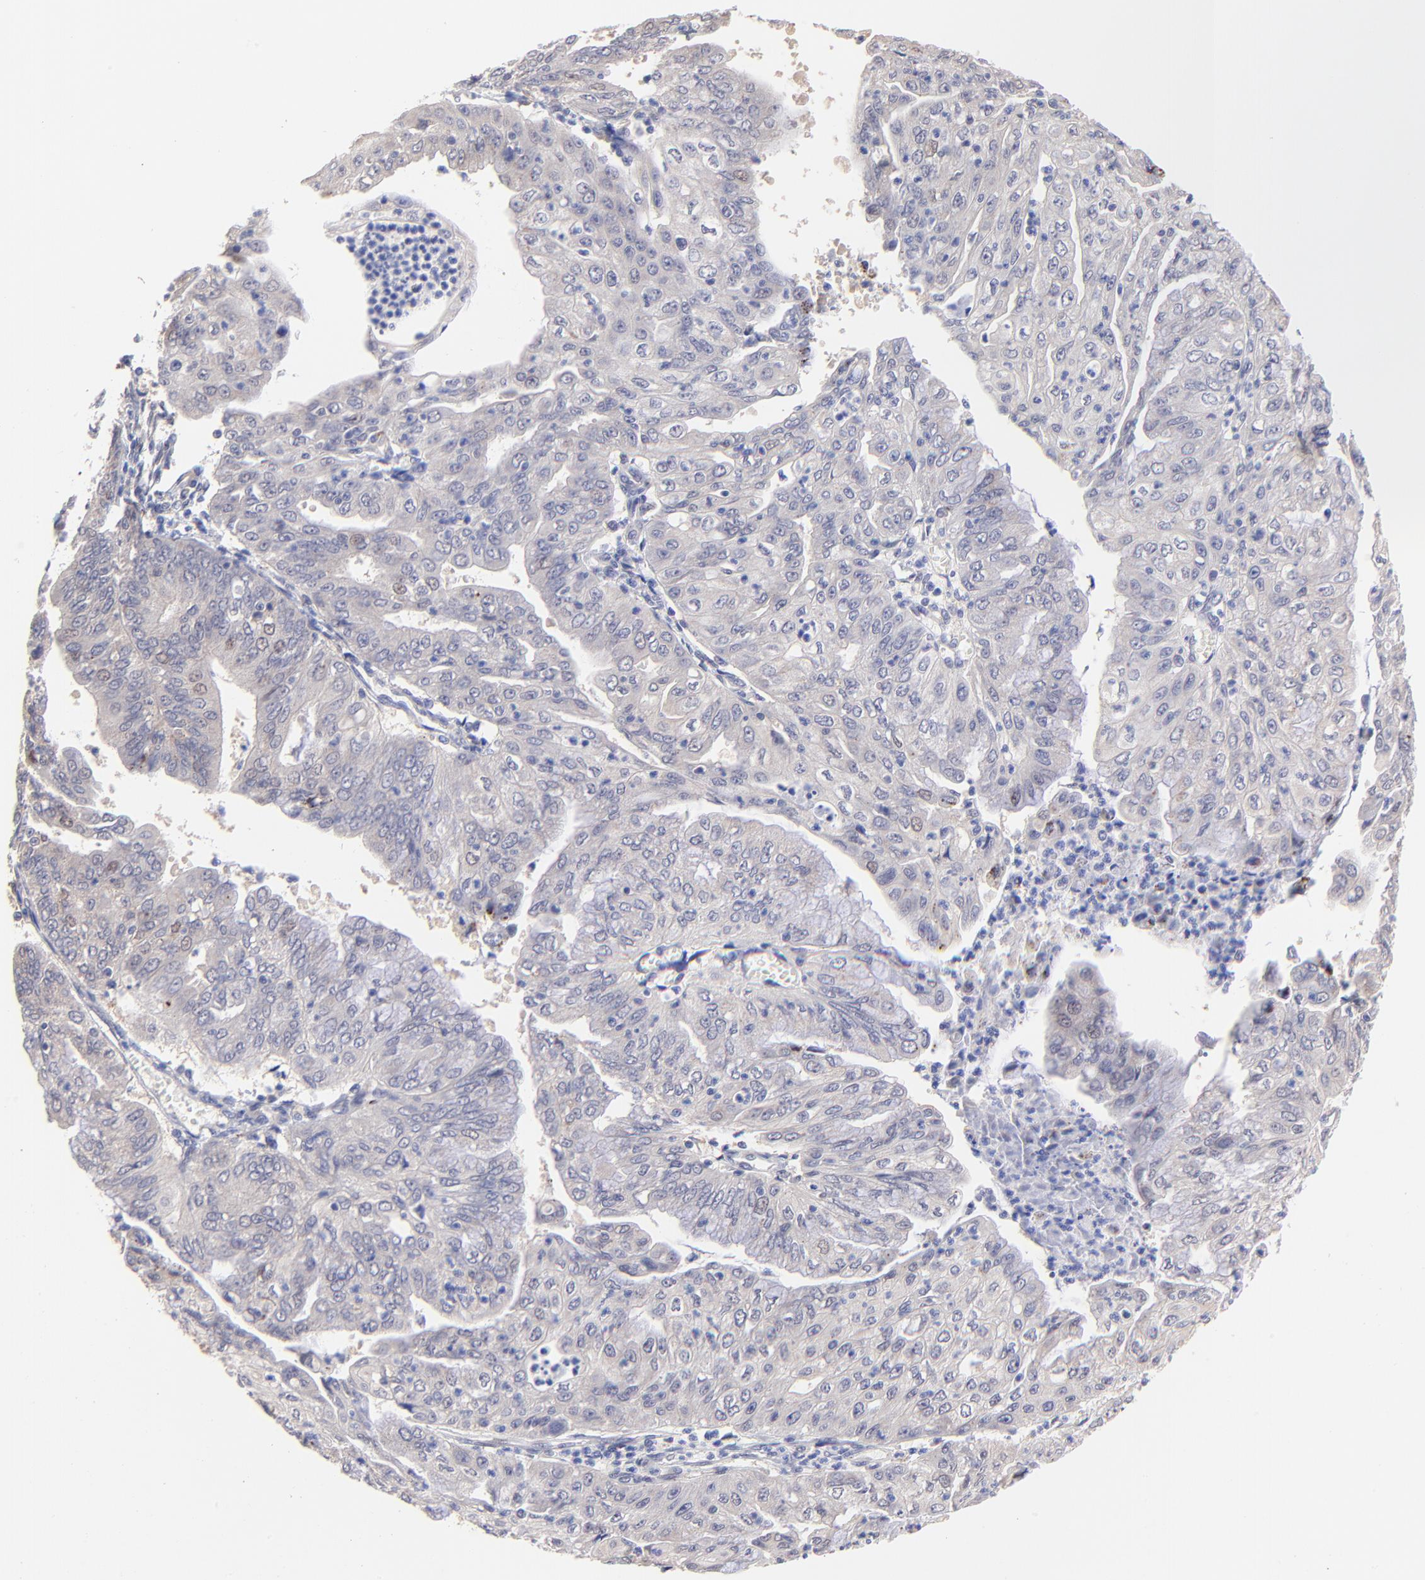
{"staining": {"intensity": "negative", "quantity": "none", "location": "none"}, "tissue": "endometrial cancer", "cell_type": "Tumor cells", "image_type": "cancer", "snomed": [{"axis": "morphology", "description": "Adenocarcinoma, NOS"}, {"axis": "topography", "description": "Endometrium"}], "caption": "Tumor cells are negative for protein expression in human endometrial adenocarcinoma. (Immunohistochemistry, brightfield microscopy, high magnification).", "gene": "ZNF747", "patient": {"sex": "female", "age": 79}}